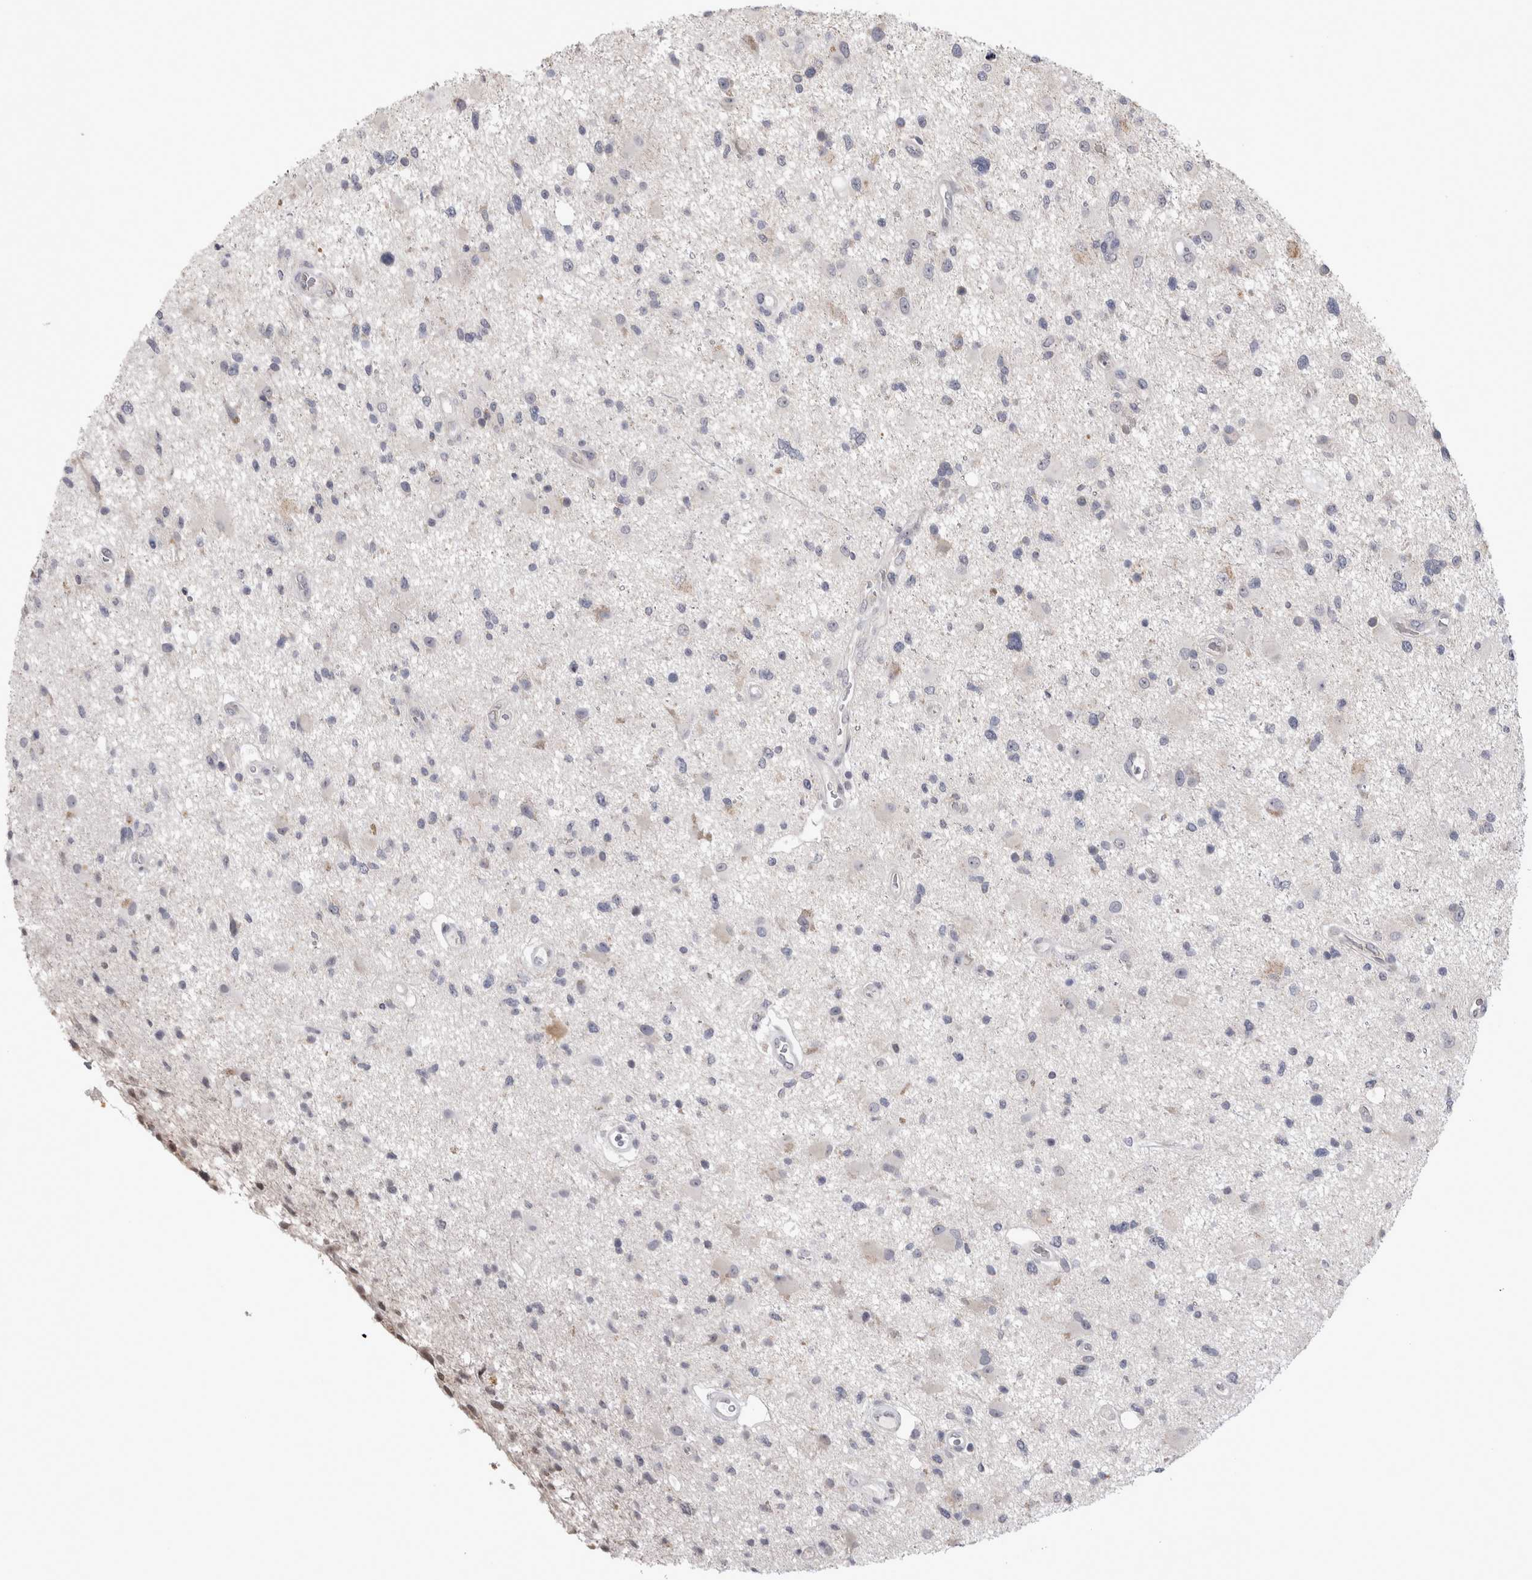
{"staining": {"intensity": "negative", "quantity": "none", "location": "none"}, "tissue": "glioma", "cell_type": "Tumor cells", "image_type": "cancer", "snomed": [{"axis": "morphology", "description": "Glioma, malignant, High grade"}, {"axis": "topography", "description": "Brain"}], "caption": "Immunohistochemical staining of human malignant glioma (high-grade) displays no significant positivity in tumor cells. The staining is performed using DAB (3,3'-diaminobenzidine) brown chromogen with nuclei counter-stained in using hematoxylin.", "gene": "IFI44", "patient": {"sex": "male", "age": 33}}